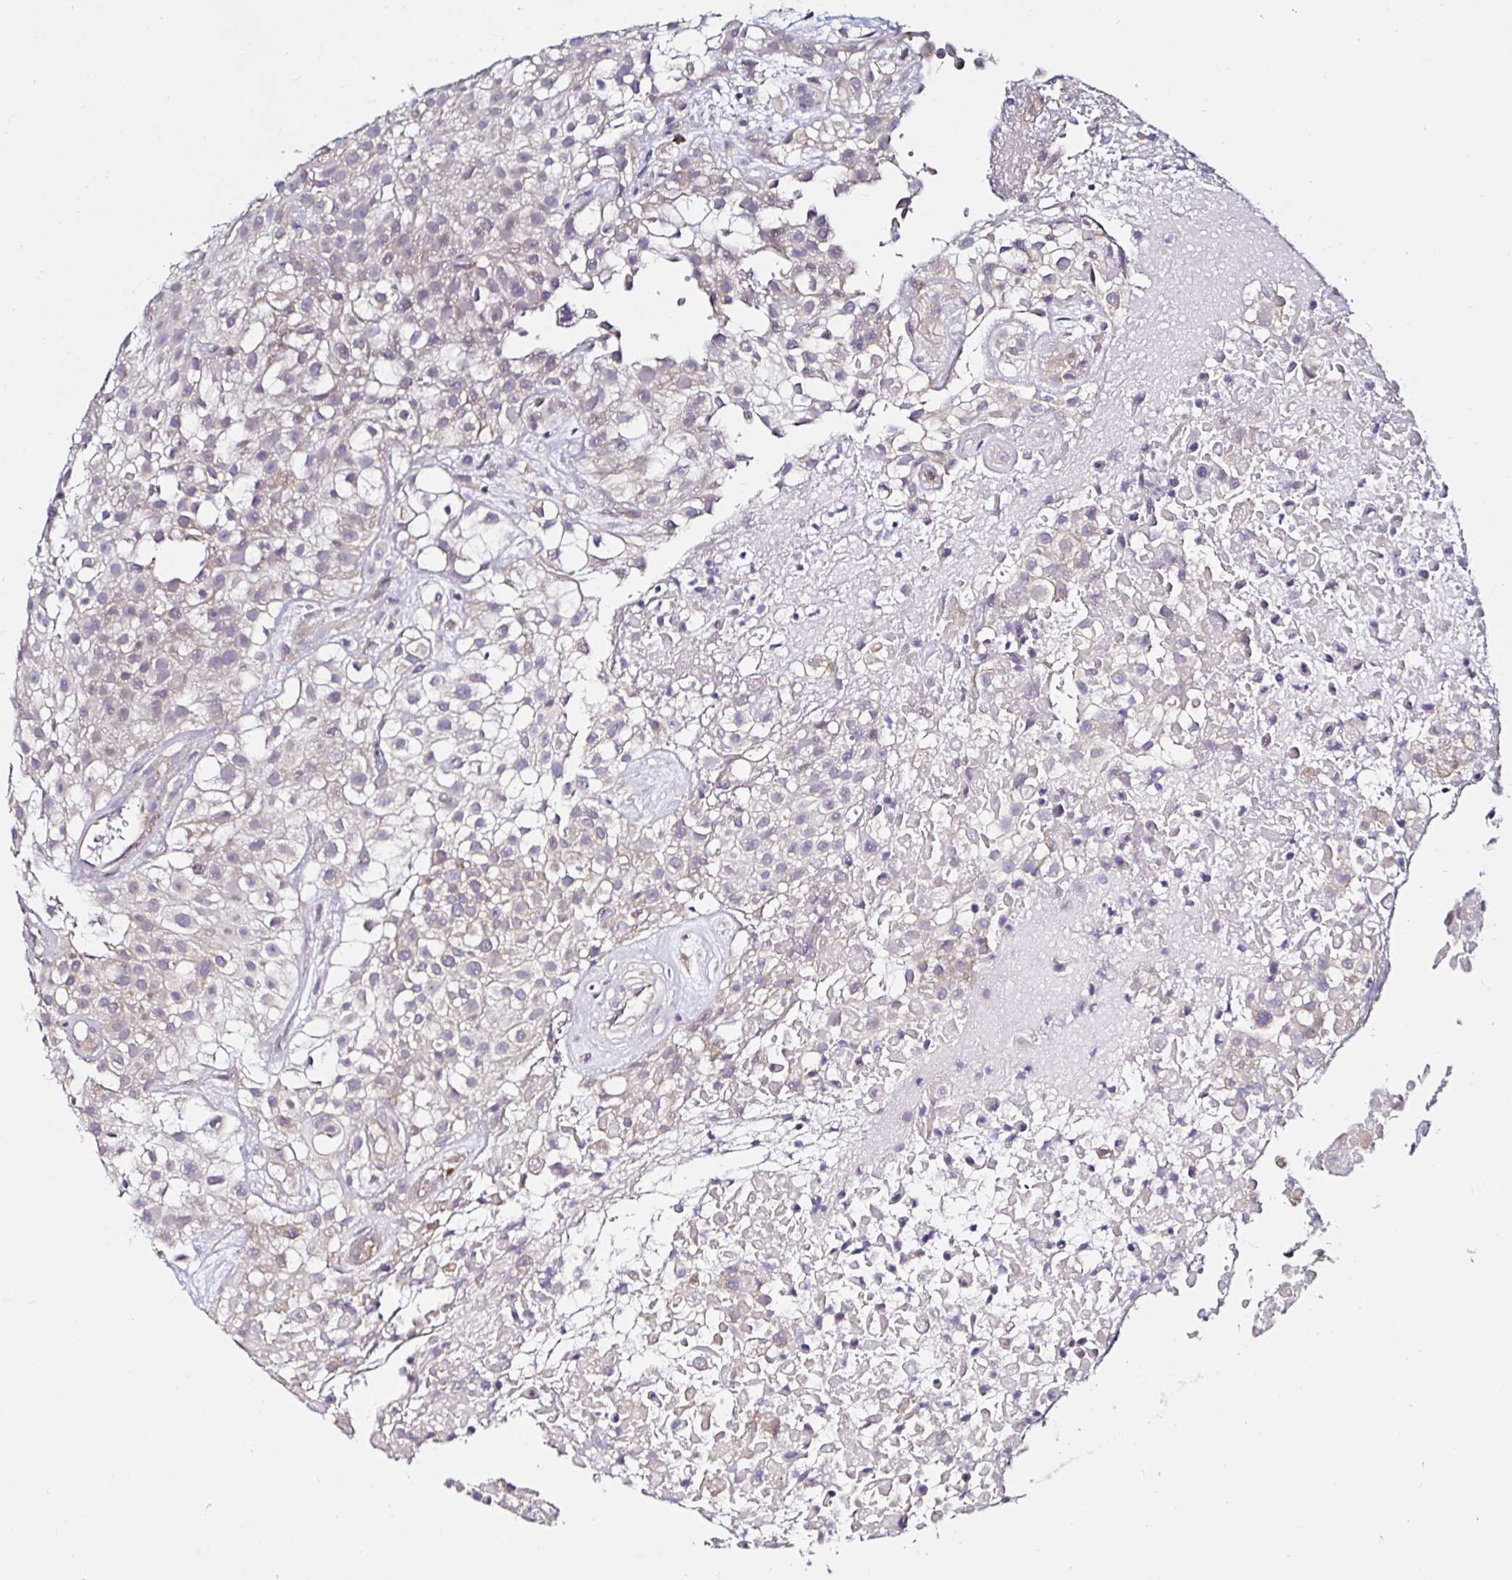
{"staining": {"intensity": "weak", "quantity": "25%-75%", "location": "cytoplasmic/membranous"}, "tissue": "urothelial cancer", "cell_type": "Tumor cells", "image_type": "cancer", "snomed": [{"axis": "morphology", "description": "Urothelial carcinoma, High grade"}, {"axis": "topography", "description": "Urinary bladder"}], "caption": "Immunohistochemical staining of human urothelial cancer reveals low levels of weak cytoplasmic/membranous positivity in approximately 25%-75% of tumor cells.", "gene": "VSIG2", "patient": {"sex": "male", "age": 56}}